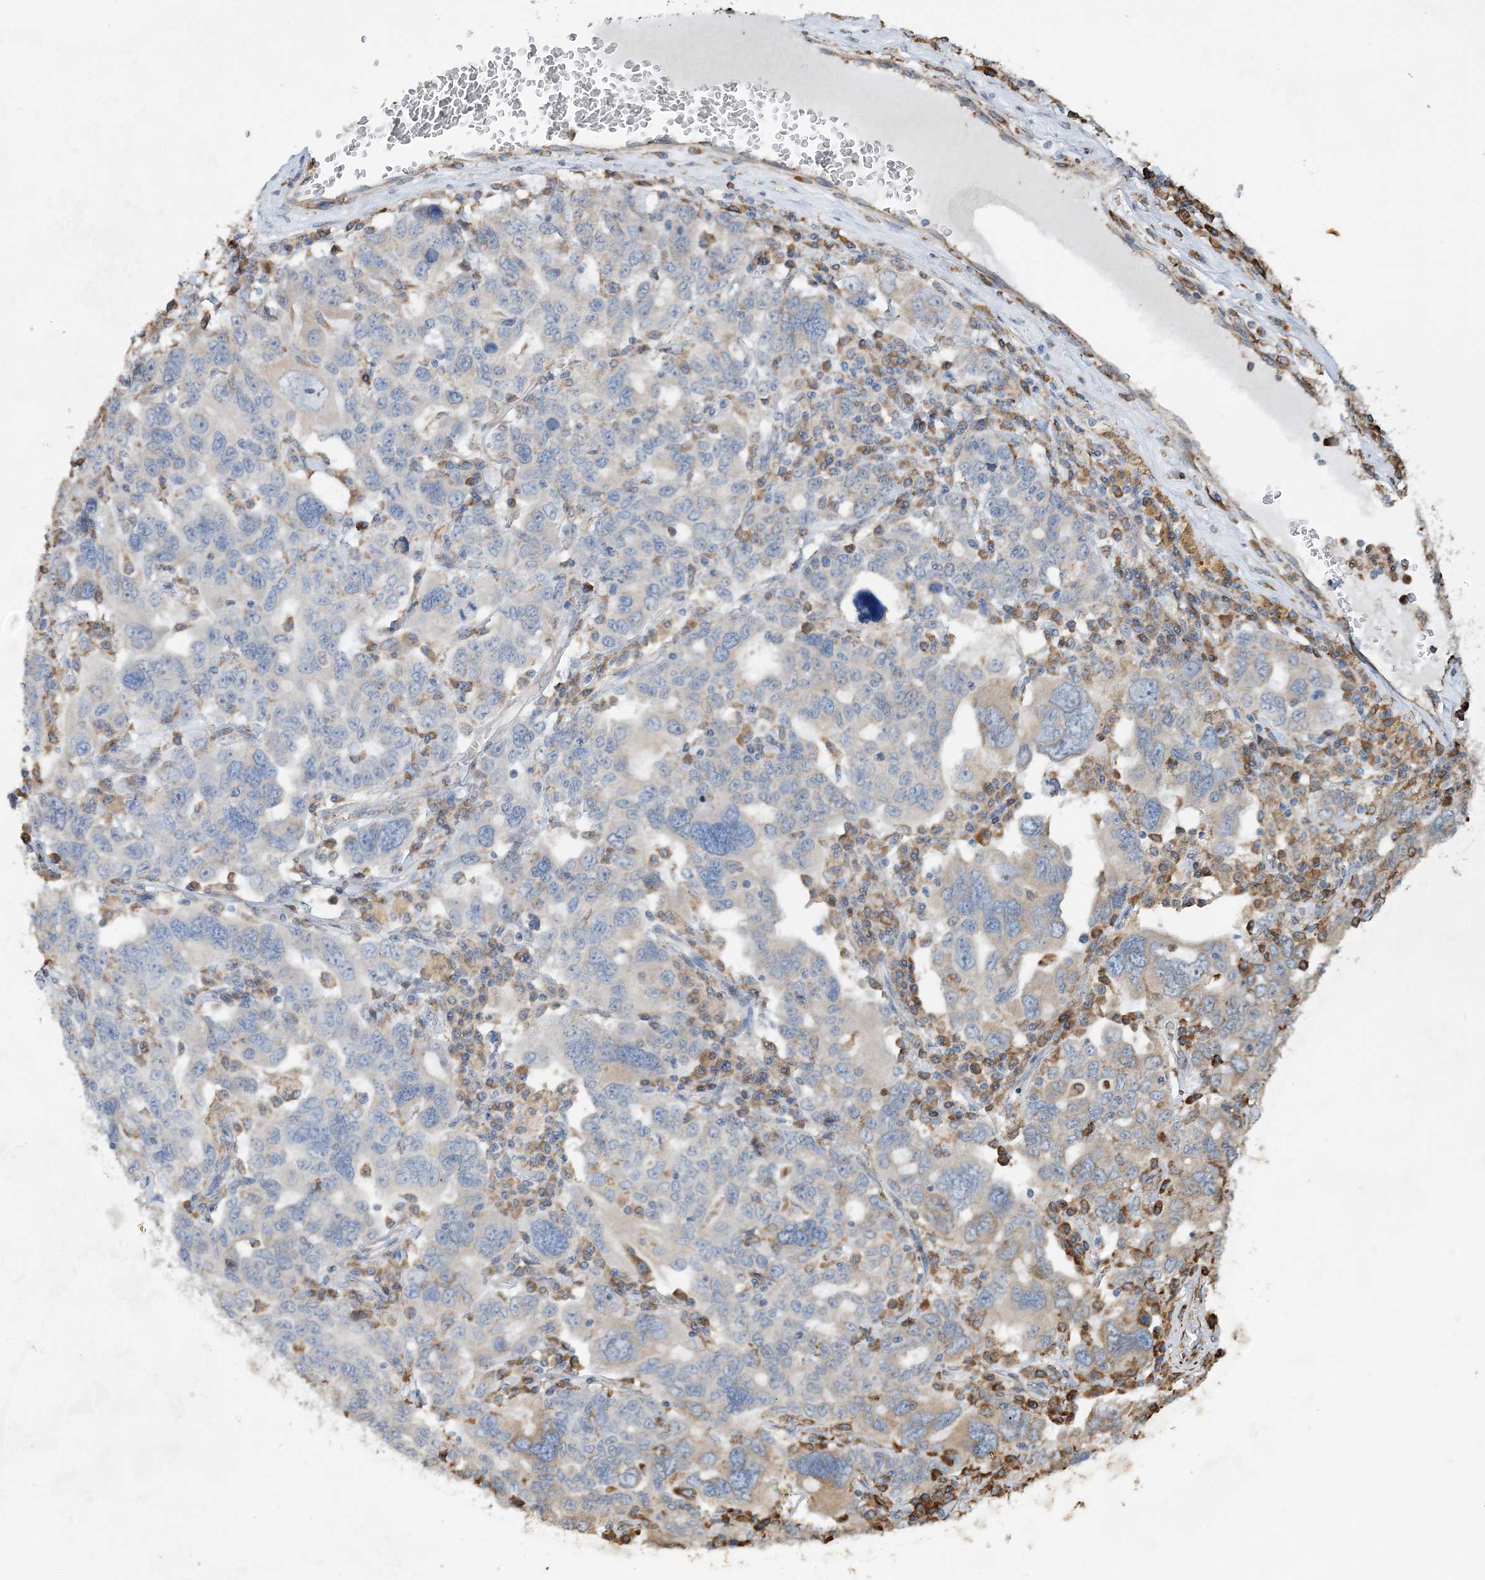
{"staining": {"intensity": "weak", "quantity": "<25%", "location": "cytoplasmic/membranous"}, "tissue": "ovarian cancer", "cell_type": "Tumor cells", "image_type": "cancer", "snomed": [{"axis": "morphology", "description": "Carcinoma, endometroid"}, {"axis": "topography", "description": "Ovary"}], "caption": "Immunohistochemical staining of ovarian endometroid carcinoma shows no significant positivity in tumor cells.", "gene": "WDR12", "patient": {"sex": "female", "age": 62}}